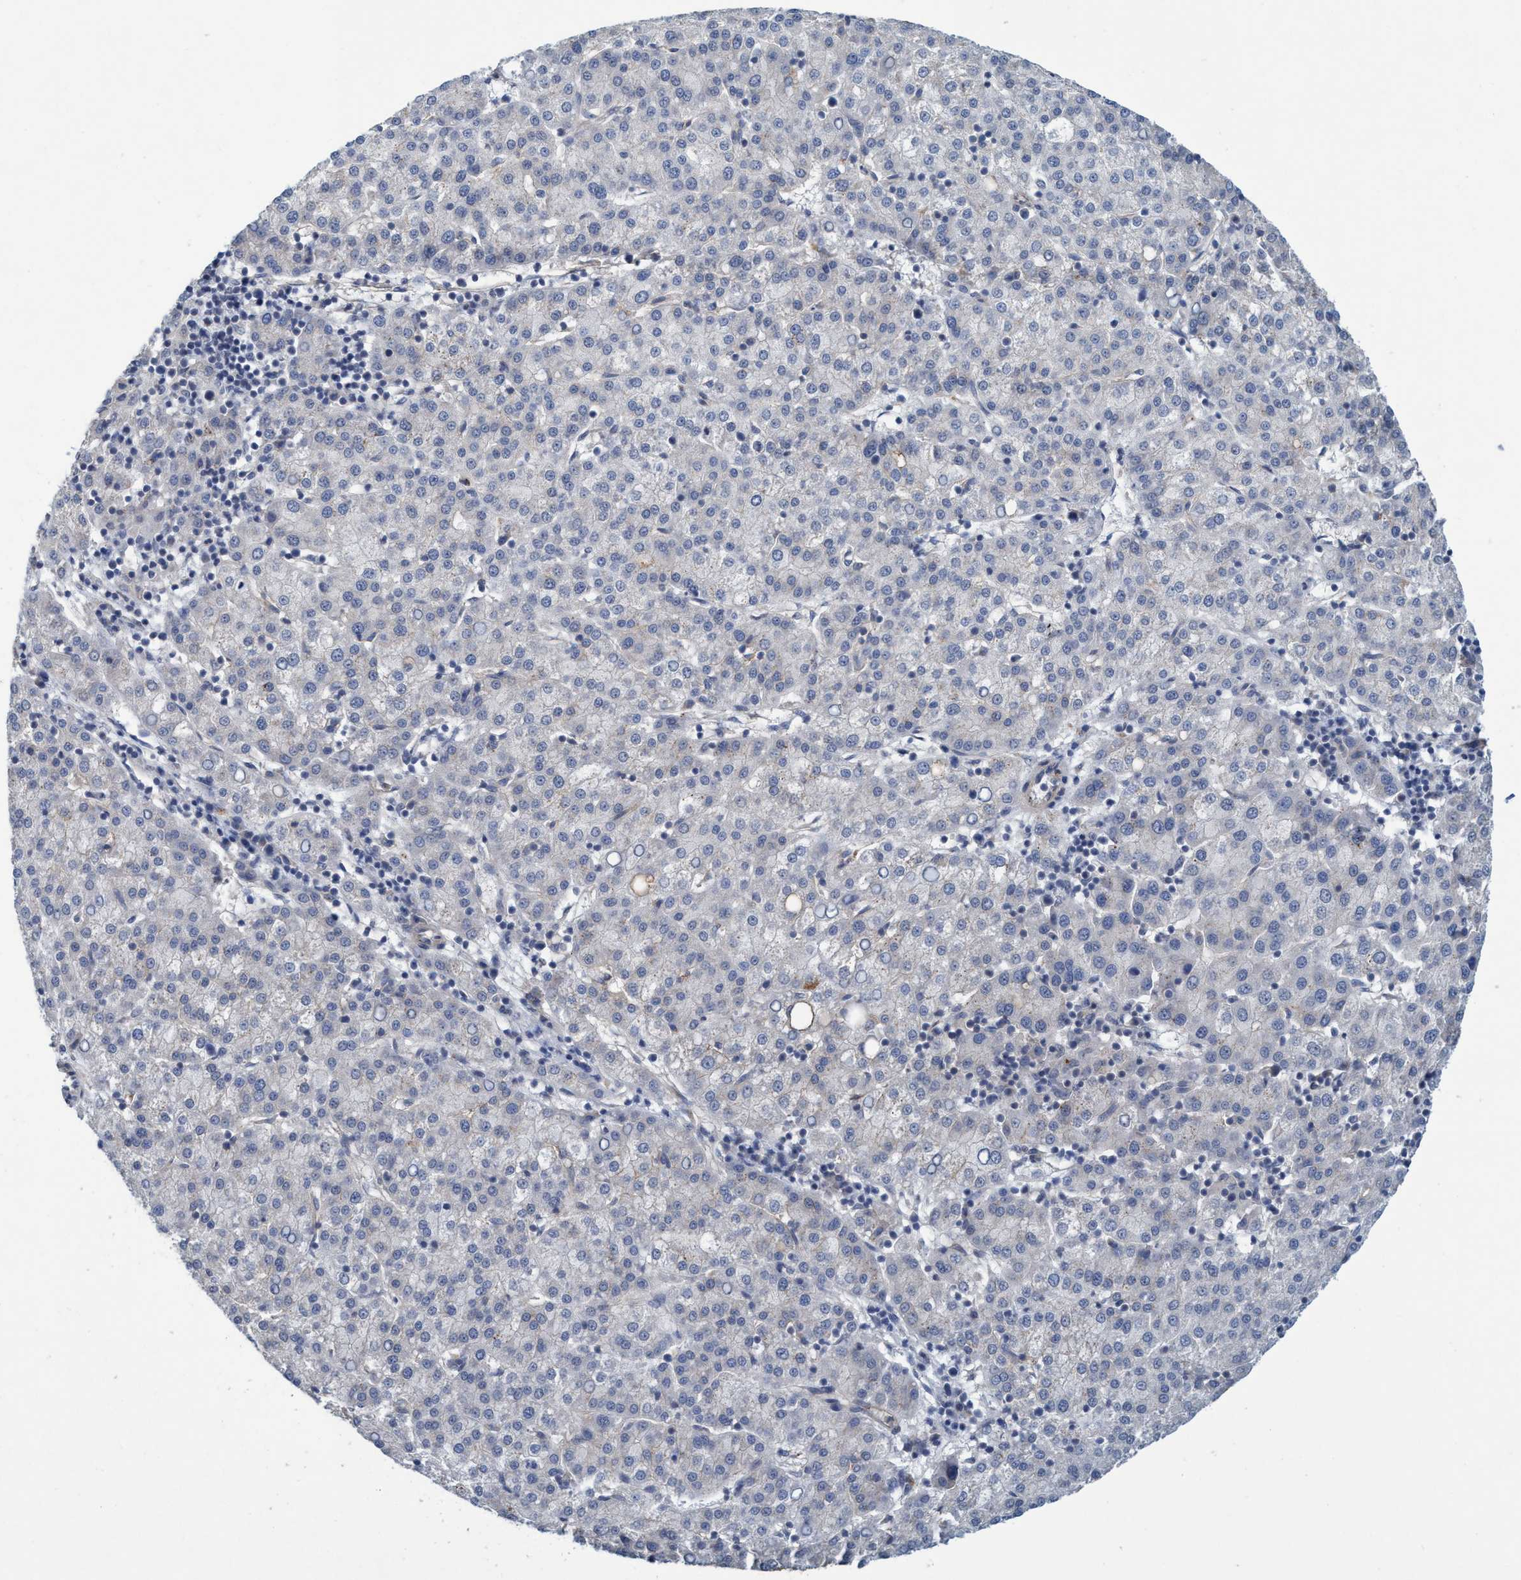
{"staining": {"intensity": "negative", "quantity": "none", "location": "none"}, "tissue": "liver cancer", "cell_type": "Tumor cells", "image_type": "cancer", "snomed": [{"axis": "morphology", "description": "Carcinoma, Hepatocellular, NOS"}, {"axis": "topography", "description": "Liver"}], "caption": "Photomicrograph shows no protein positivity in tumor cells of liver cancer tissue.", "gene": "TRIM65", "patient": {"sex": "female", "age": 58}}